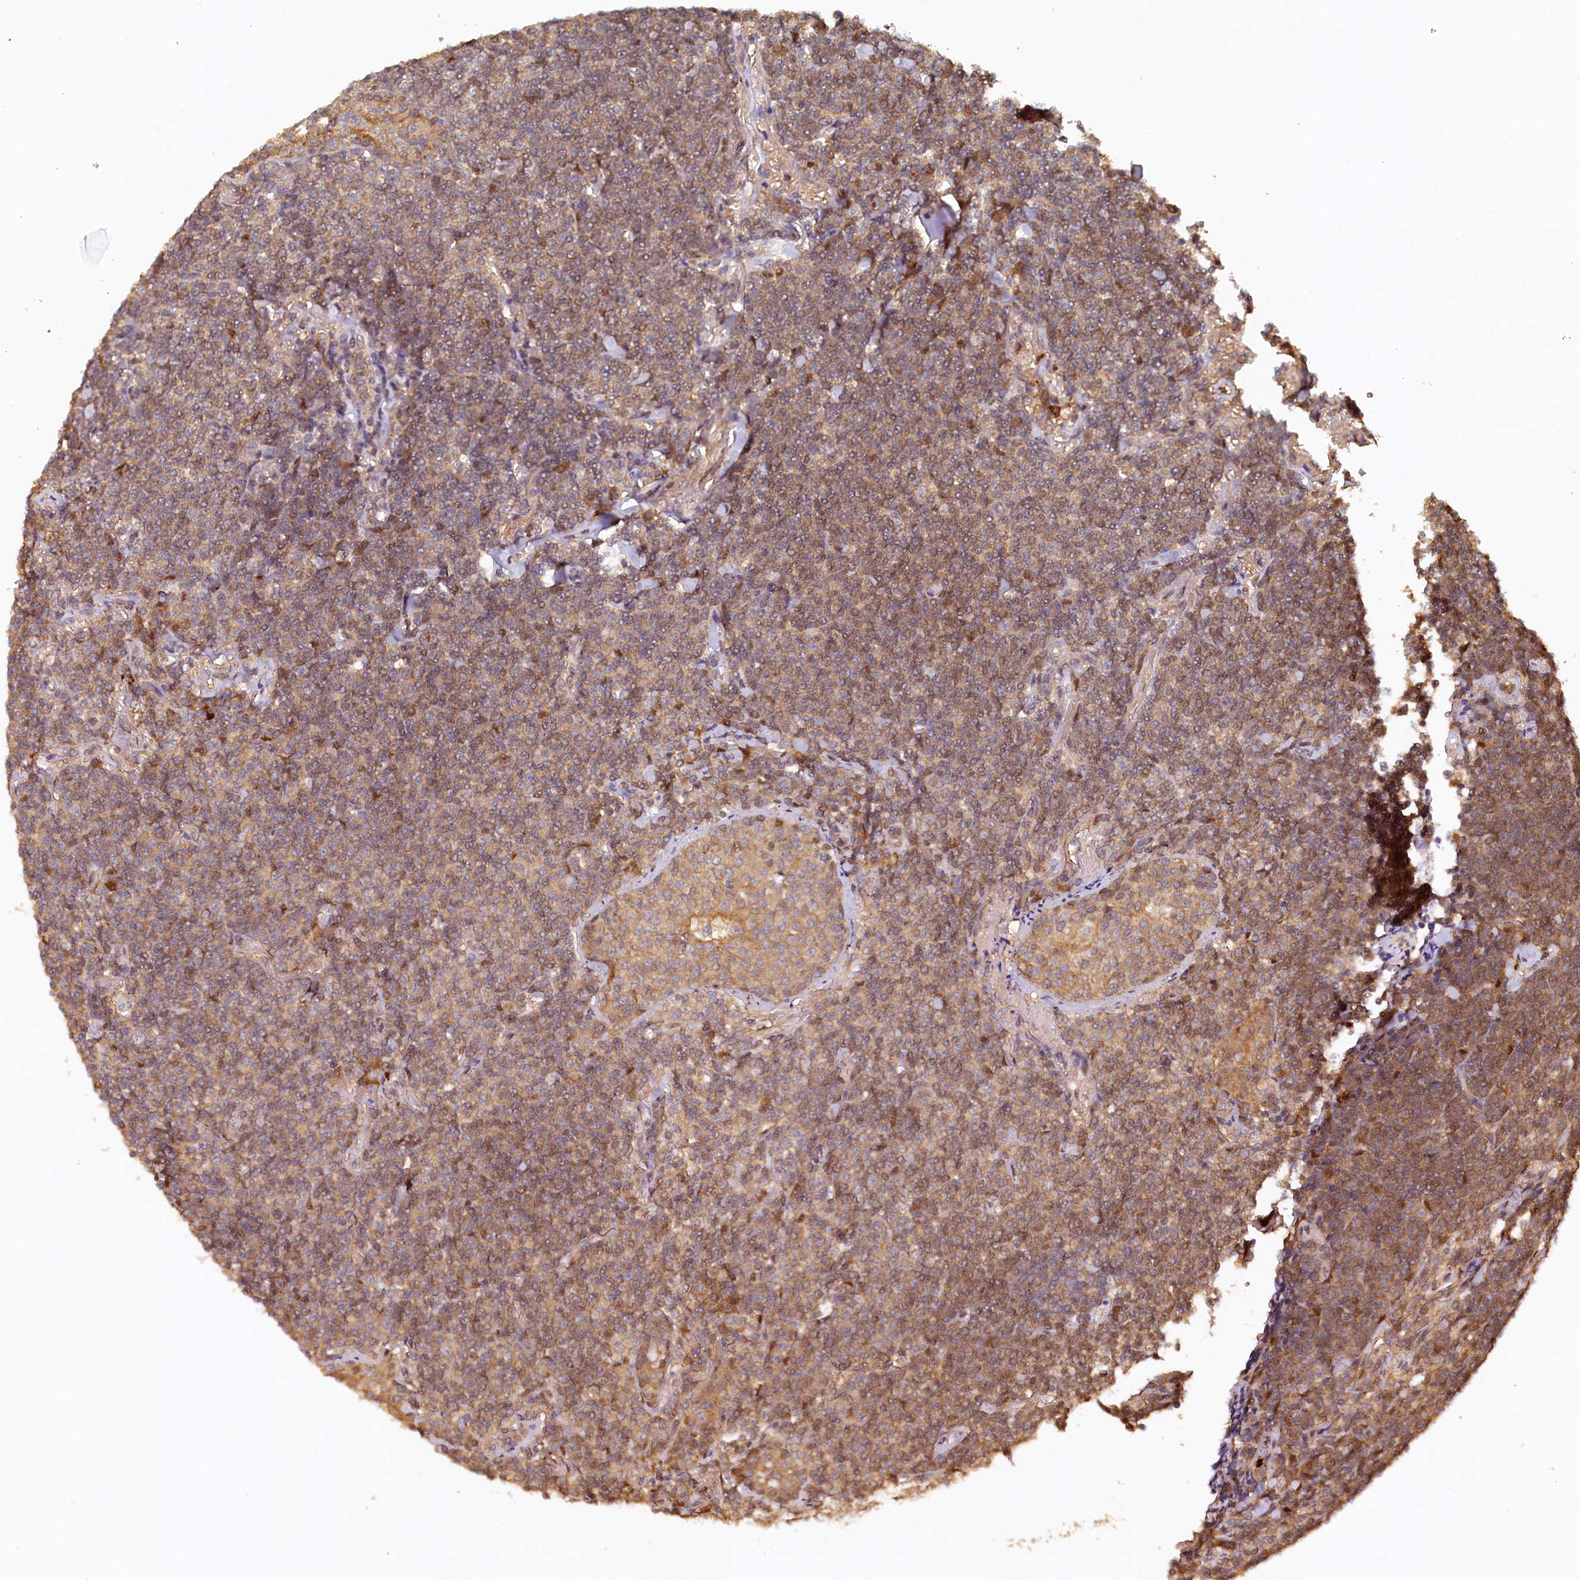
{"staining": {"intensity": "moderate", "quantity": ">75%", "location": "cytoplasmic/membranous,nuclear"}, "tissue": "lymphoma", "cell_type": "Tumor cells", "image_type": "cancer", "snomed": [{"axis": "morphology", "description": "Malignant lymphoma, non-Hodgkin's type, Low grade"}, {"axis": "topography", "description": "Lung"}], "caption": "Immunohistochemical staining of malignant lymphoma, non-Hodgkin's type (low-grade) demonstrates medium levels of moderate cytoplasmic/membranous and nuclear staining in about >75% of tumor cells. (Brightfield microscopy of DAB IHC at high magnification).", "gene": "UBL7", "patient": {"sex": "female", "age": 71}}